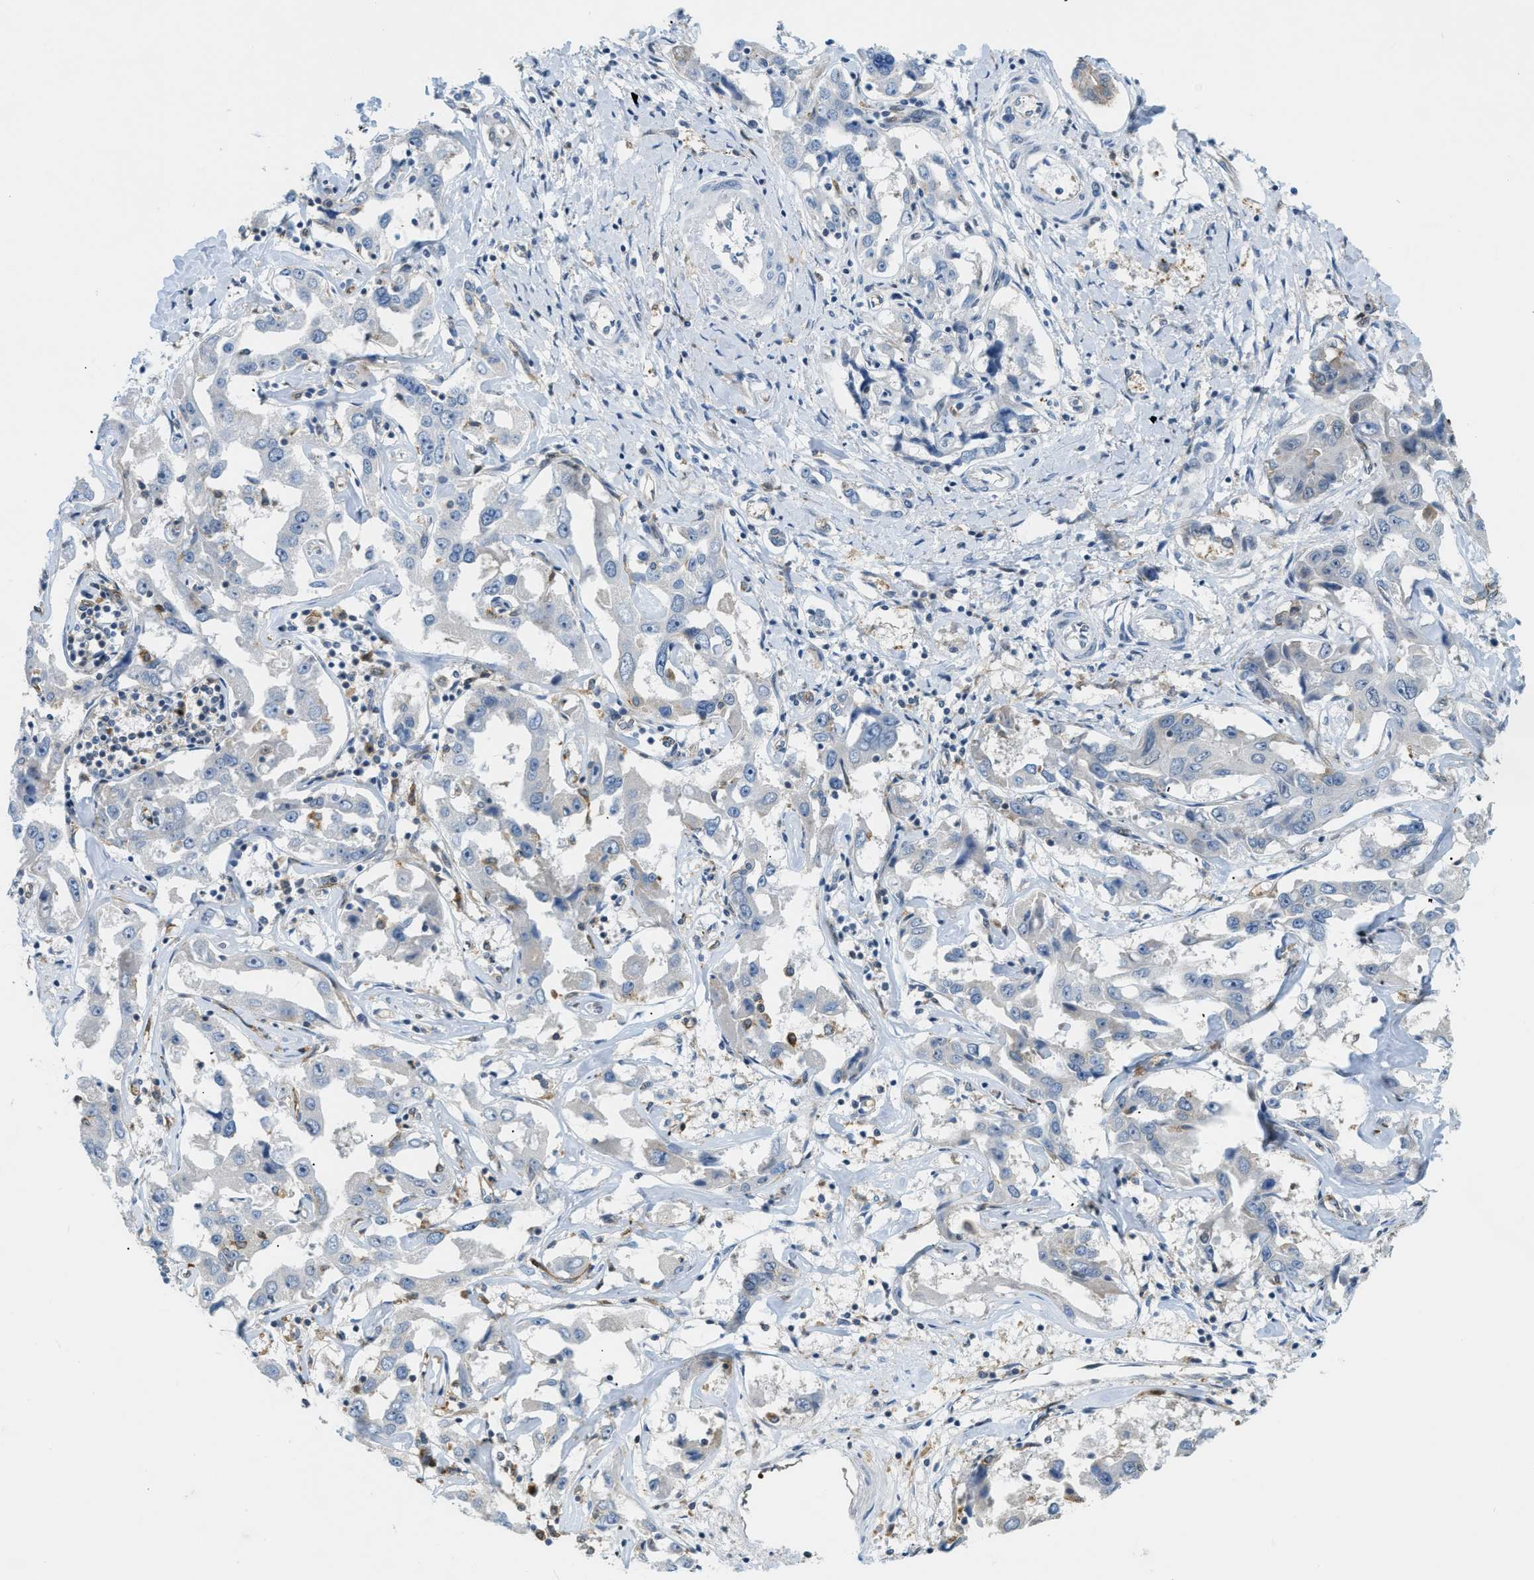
{"staining": {"intensity": "negative", "quantity": "none", "location": "none"}, "tissue": "liver cancer", "cell_type": "Tumor cells", "image_type": "cancer", "snomed": [{"axis": "morphology", "description": "Cholangiocarcinoma"}, {"axis": "topography", "description": "Liver"}], "caption": "Immunohistochemistry (IHC) histopathology image of liver cancer stained for a protein (brown), which reveals no expression in tumor cells.", "gene": "ZNF408", "patient": {"sex": "male", "age": 59}}